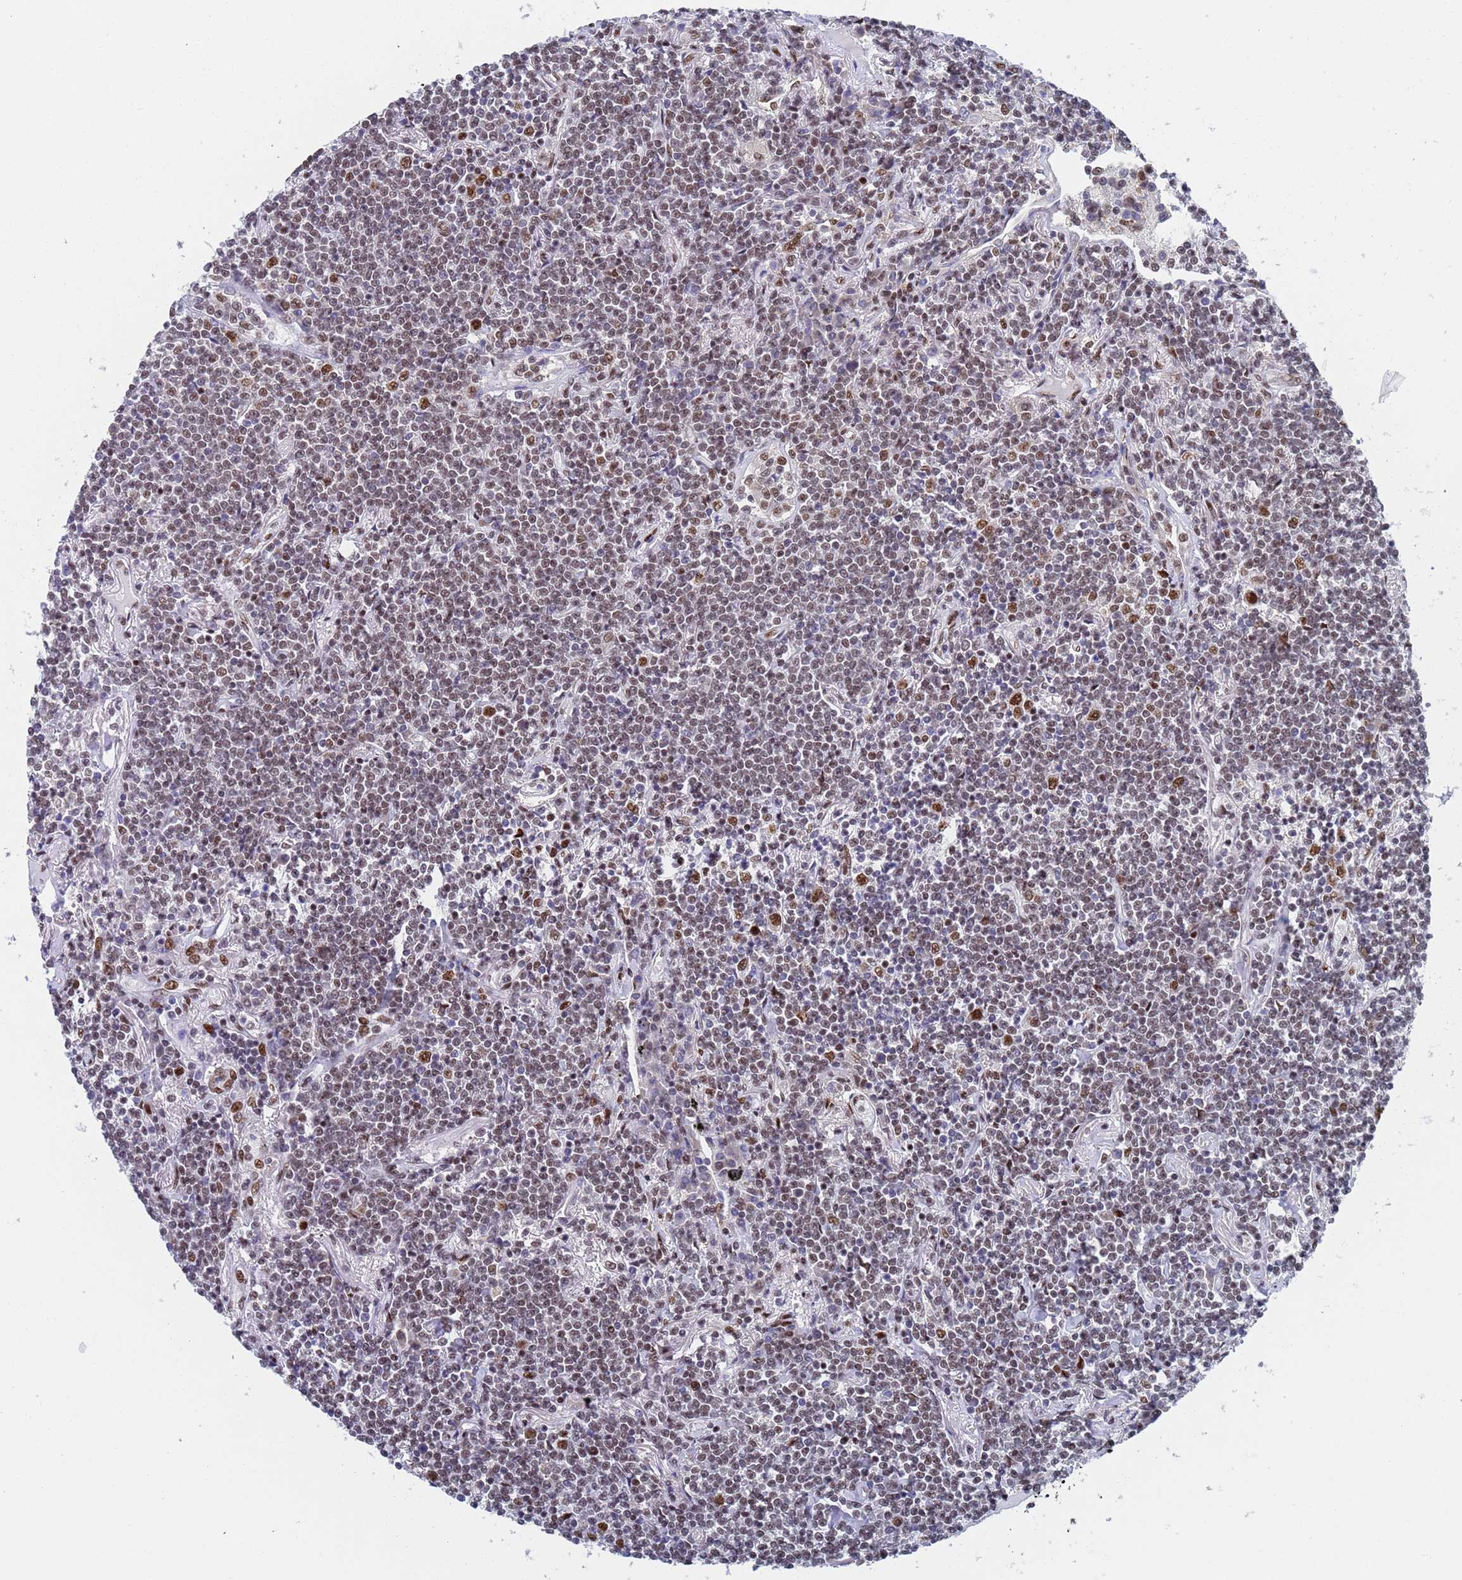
{"staining": {"intensity": "weak", "quantity": "25%-75%", "location": "nuclear"}, "tissue": "lymphoma", "cell_type": "Tumor cells", "image_type": "cancer", "snomed": [{"axis": "morphology", "description": "Malignant lymphoma, non-Hodgkin's type, Low grade"}, {"axis": "topography", "description": "Lung"}], "caption": "Brown immunohistochemical staining in low-grade malignant lymphoma, non-Hodgkin's type reveals weak nuclear positivity in approximately 25%-75% of tumor cells.", "gene": "AP5Z1", "patient": {"sex": "female", "age": 71}}